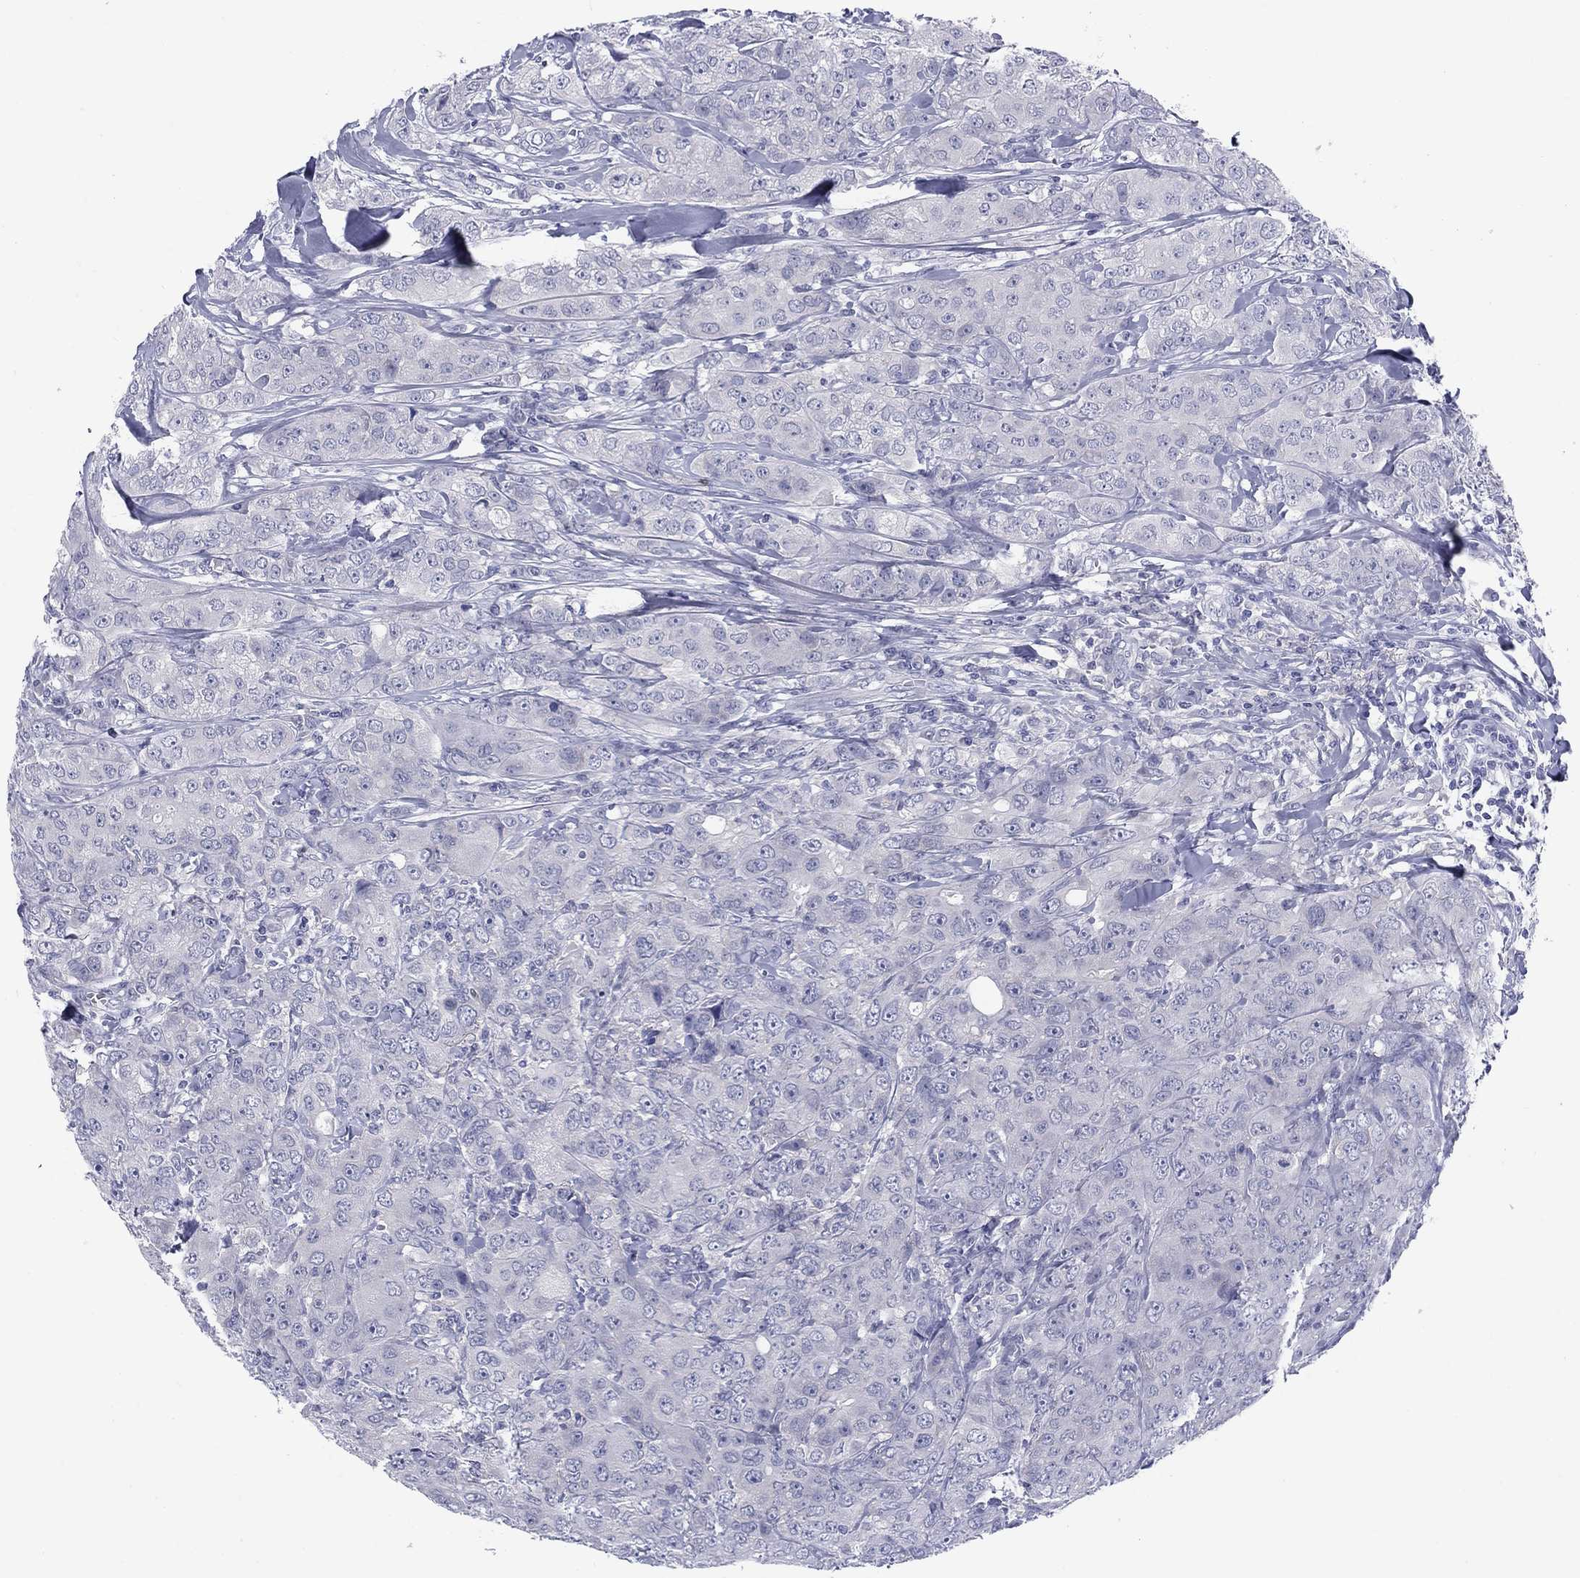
{"staining": {"intensity": "negative", "quantity": "none", "location": "none"}, "tissue": "breast cancer", "cell_type": "Tumor cells", "image_type": "cancer", "snomed": [{"axis": "morphology", "description": "Duct carcinoma"}, {"axis": "topography", "description": "Breast"}], "caption": "Immunohistochemical staining of intraductal carcinoma (breast) shows no significant expression in tumor cells.", "gene": "CACNA1A", "patient": {"sex": "female", "age": 43}}